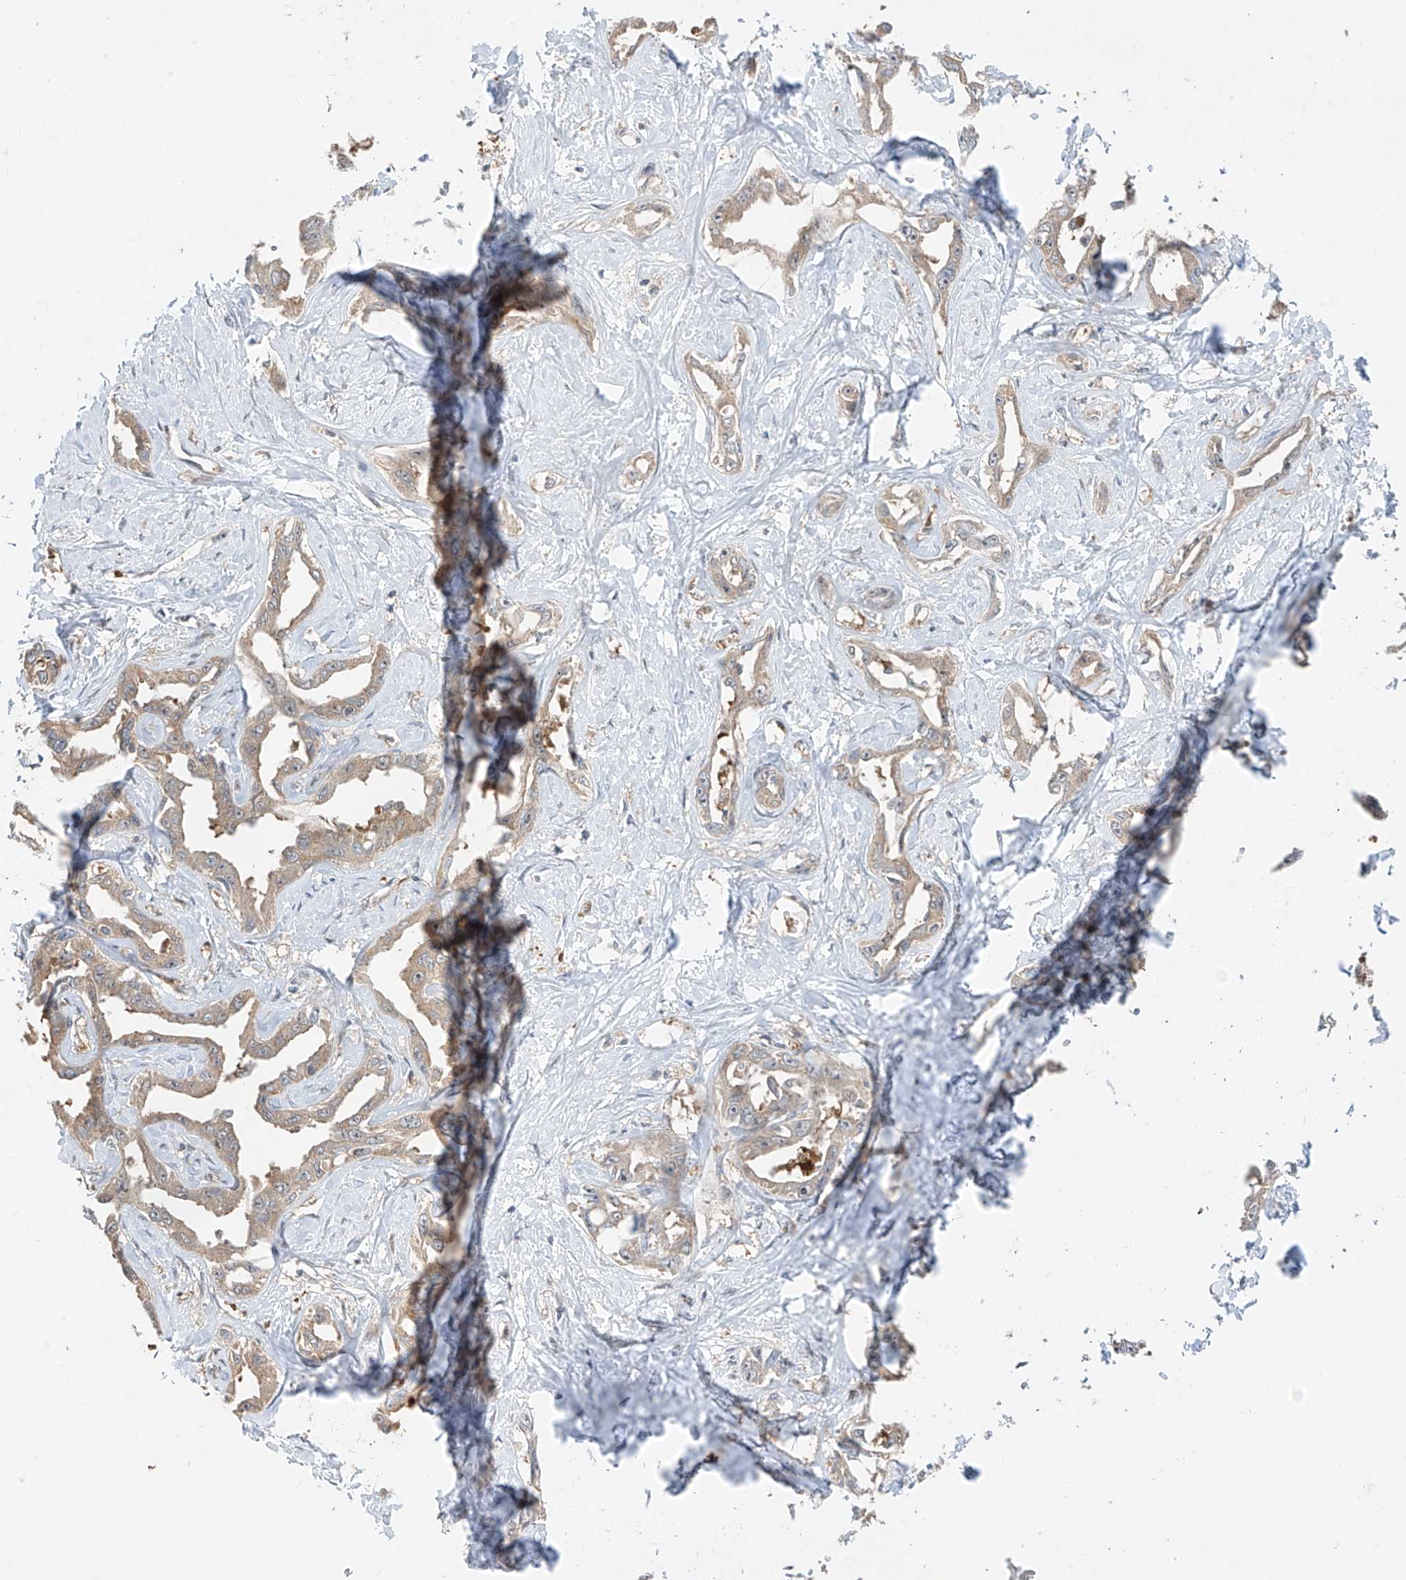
{"staining": {"intensity": "weak", "quantity": ">75%", "location": "cytoplasmic/membranous"}, "tissue": "liver cancer", "cell_type": "Tumor cells", "image_type": "cancer", "snomed": [{"axis": "morphology", "description": "Cholangiocarcinoma"}, {"axis": "topography", "description": "Liver"}], "caption": "This is a photomicrograph of IHC staining of liver cancer, which shows weak staining in the cytoplasmic/membranous of tumor cells.", "gene": "TTC38", "patient": {"sex": "male", "age": 59}}